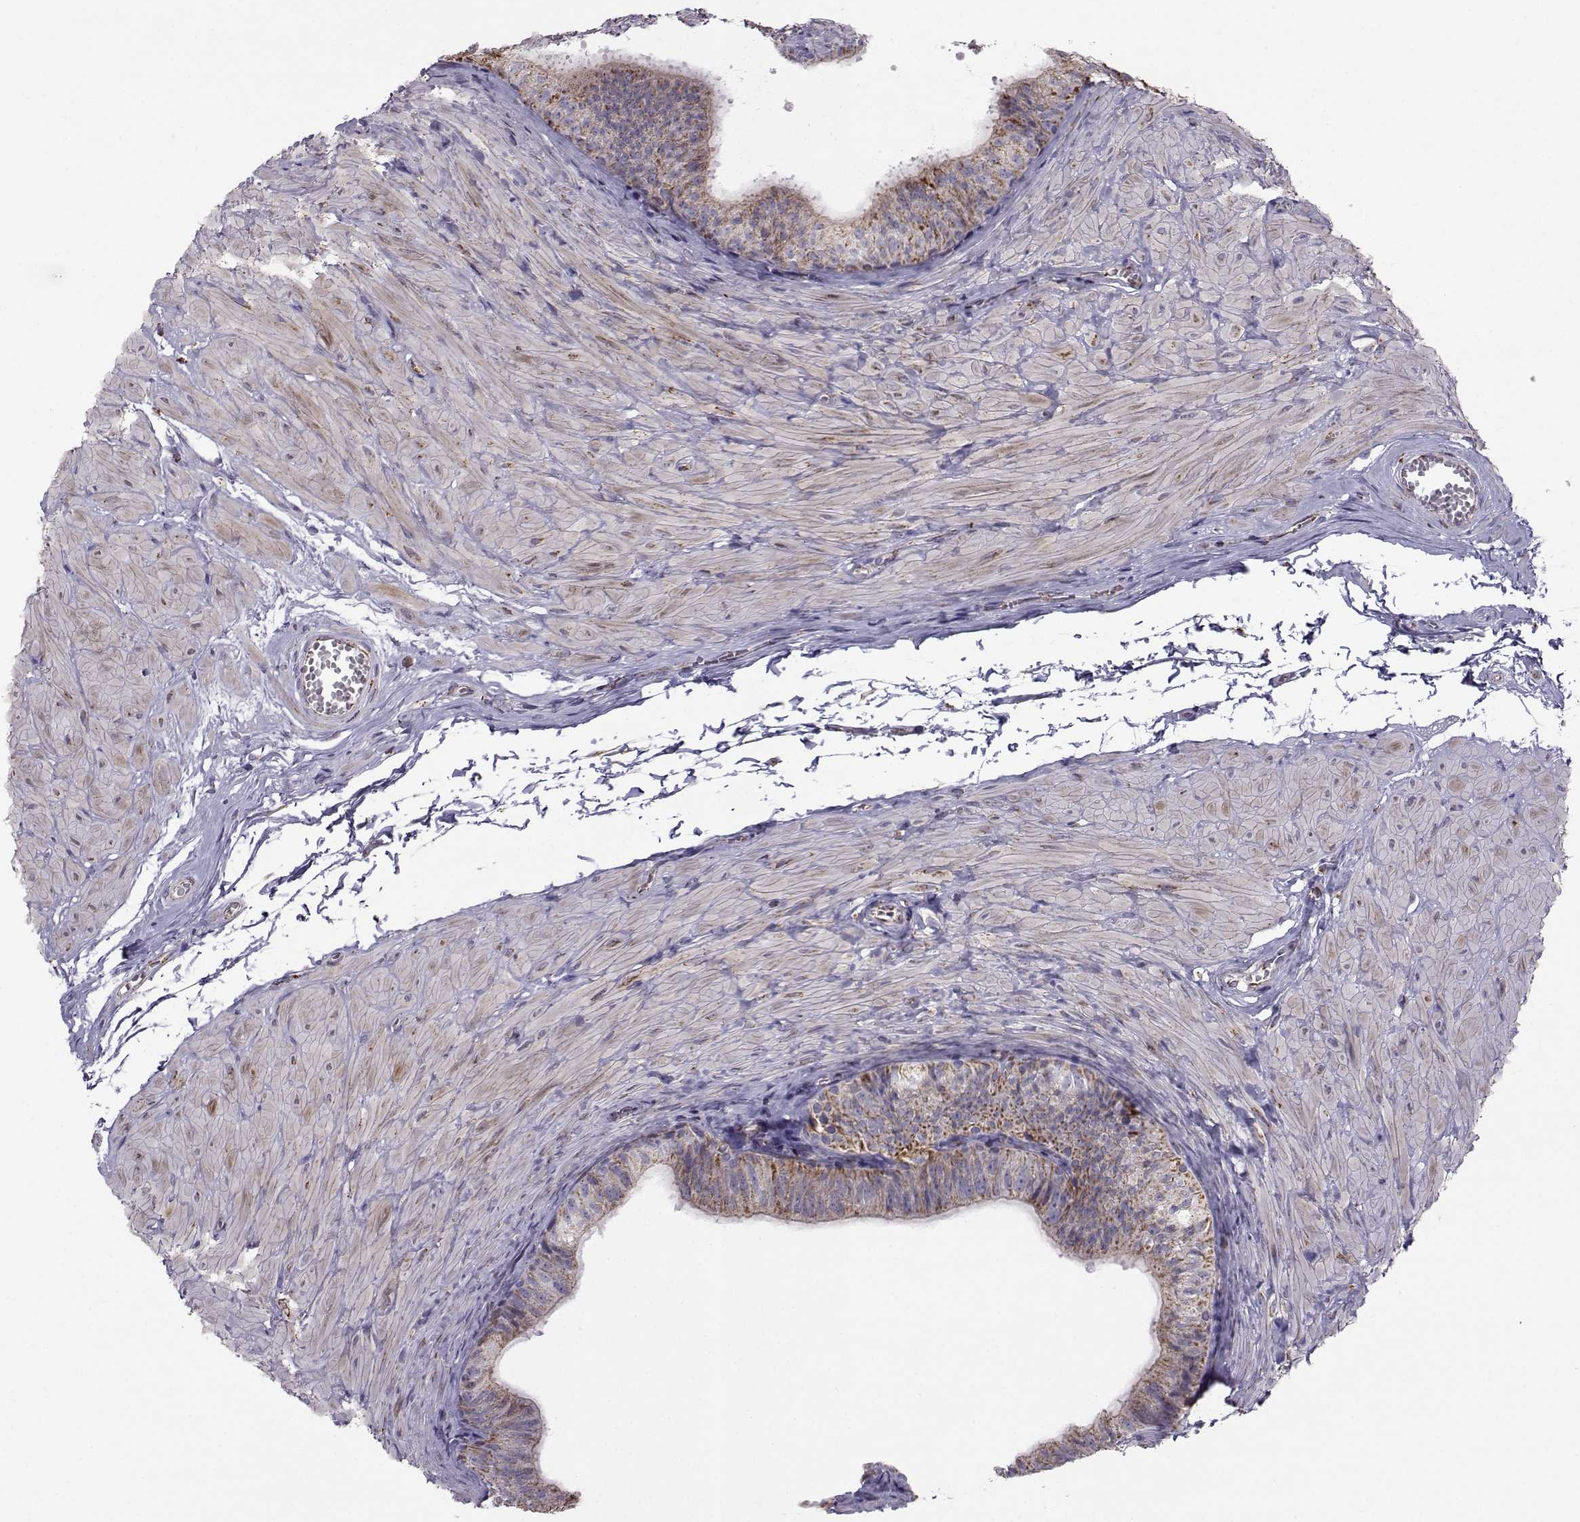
{"staining": {"intensity": "strong", "quantity": "<25%", "location": "cytoplasmic/membranous"}, "tissue": "epididymis", "cell_type": "Glandular cells", "image_type": "normal", "snomed": [{"axis": "morphology", "description": "Normal tissue, NOS"}, {"axis": "topography", "description": "Epididymis"}, {"axis": "topography", "description": "Vas deferens"}], "caption": "Glandular cells display medium levels of strong cytoplasmic/membranous staining in about <25% of cells in benign epididymis.", "gene": "NECAB3", "patient": {"sex": "male", "age": 23}}